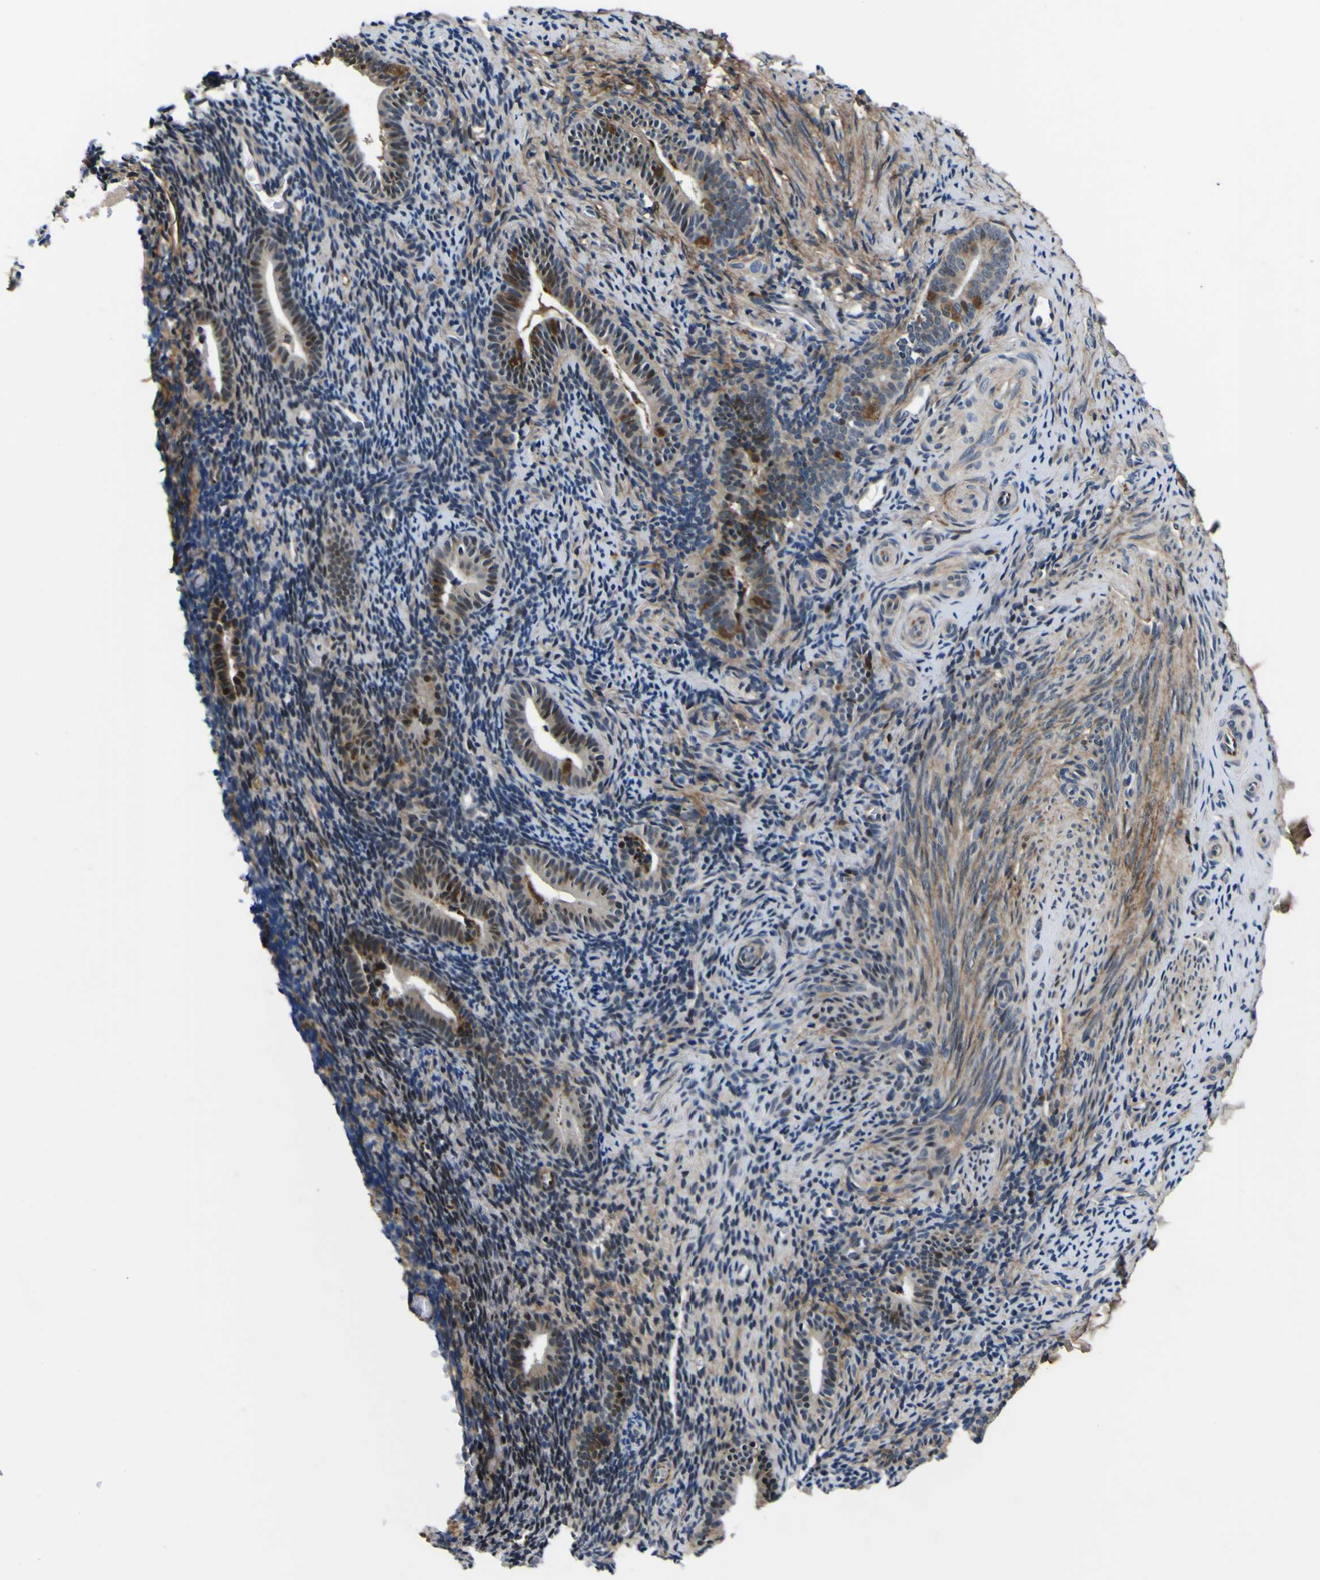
{"staining": {"intensity": "weak", "quantity": "<25%", "location": "cytoplasmic/membranous"}, "tissue": "endometrium", "cell_type": "Cells in endometrial stroma", "image_type": "normal", "snomed": [{"axis": "morphology", "description": "Normal tissue, NOS"}, {"axis": "topography", "description": "Endometrium"}], "caption": "A high-resolution micrograph shows immunohistochemistry staining of unremarkable endometrium, which shows no significant staining in cells in endometrial stroma.", "gene": "POSTN", "patient": {"sex": "female", "age": 51}}